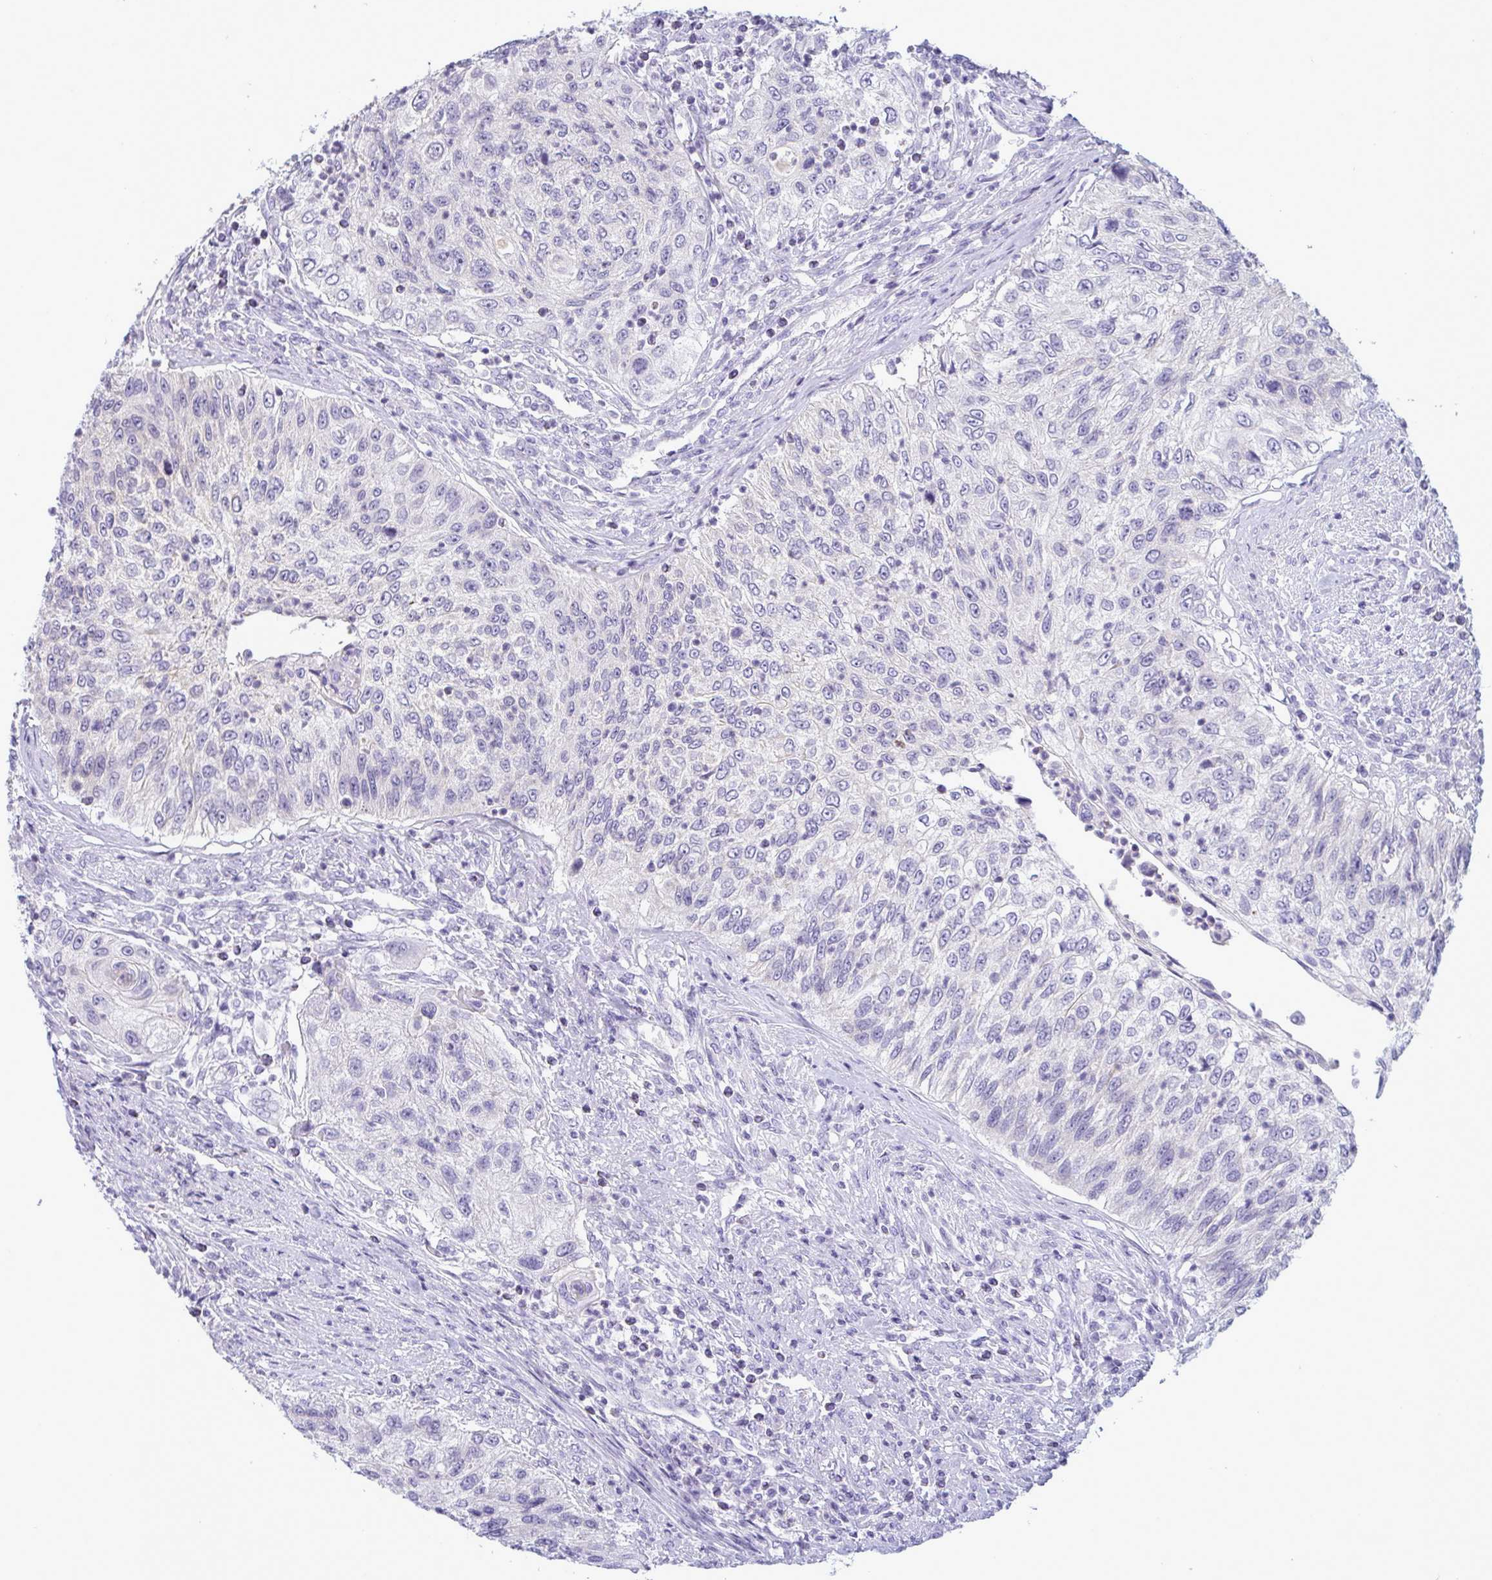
{"staining": {"intensity": "negative", "quantity": "none", "location": "none"}, "tissue": "urothelial cancer", "cell_type": "Tumor cells", "image_type": "cancer", "snomed": [{"axis": "morphology", "description": "Urothelial carcinoma, High grade"}, {"axis": "topography", "description": "Urinary bladder"}], "caption": "Tumor cells are negative for brown protein staining in urothelial cancer.", "gene": "TENT5D", "patient": {"sex": "female", "age": 60}}